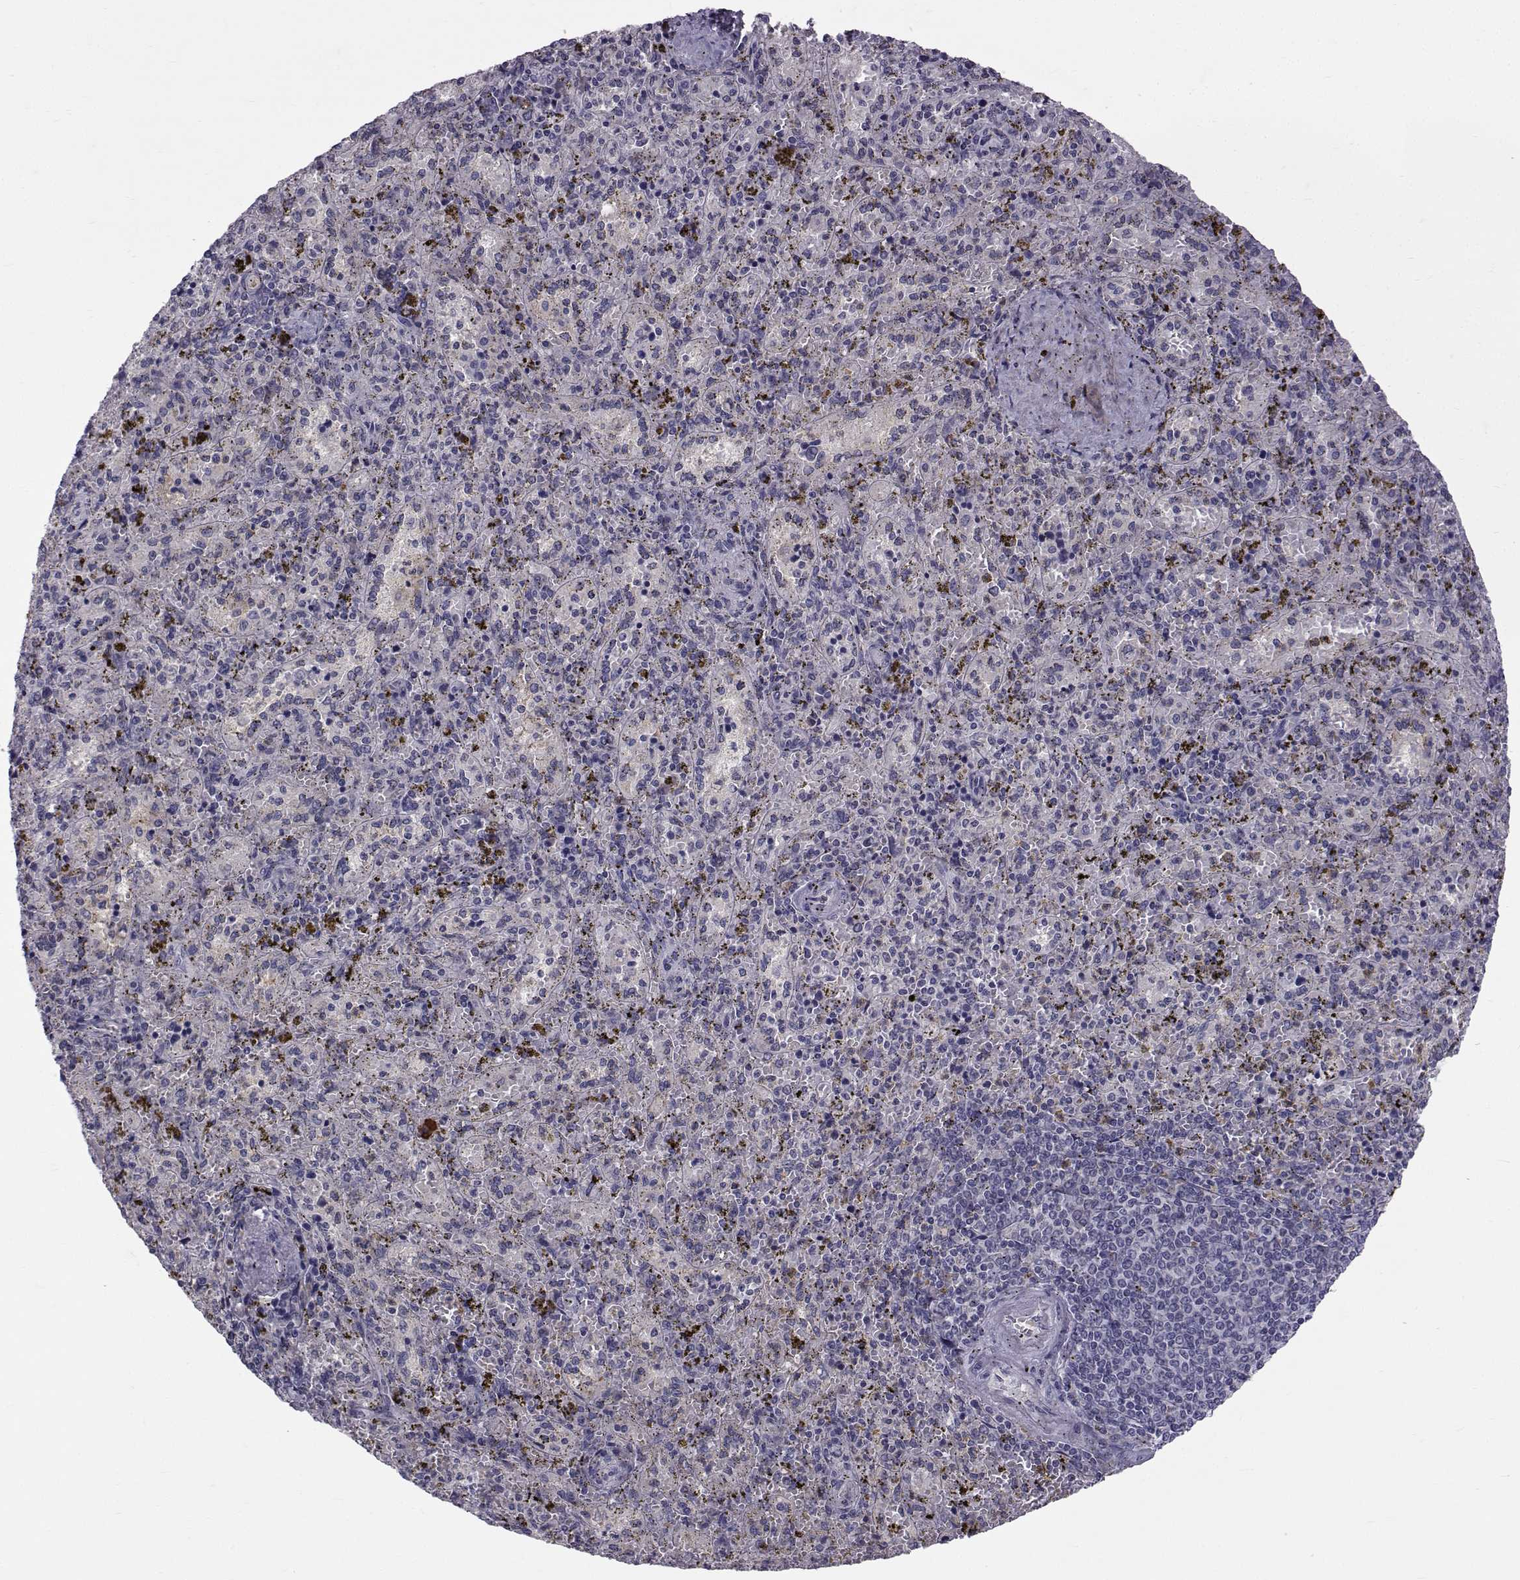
{"staining": {"intensity": "negative", "quantity": "none", "location": "none"}, "tissue": "spleen", "cell_type": "Cells in red pulp", "image_type": "normal", "snomed": [{"axis": "morphology", "description": "Normal tissue, NOS"}, {"axis": "topography", "description": "Spleen"}], "caption": "IHC photomicrograph of normal human spleen stained for a protein (brown), which shows no staining in cells in red pulp. (DAB IHC with hematoxylin counter stain).", "gene": "TNFRSF11B", "patient": {"sex": "female", "age": 50}}